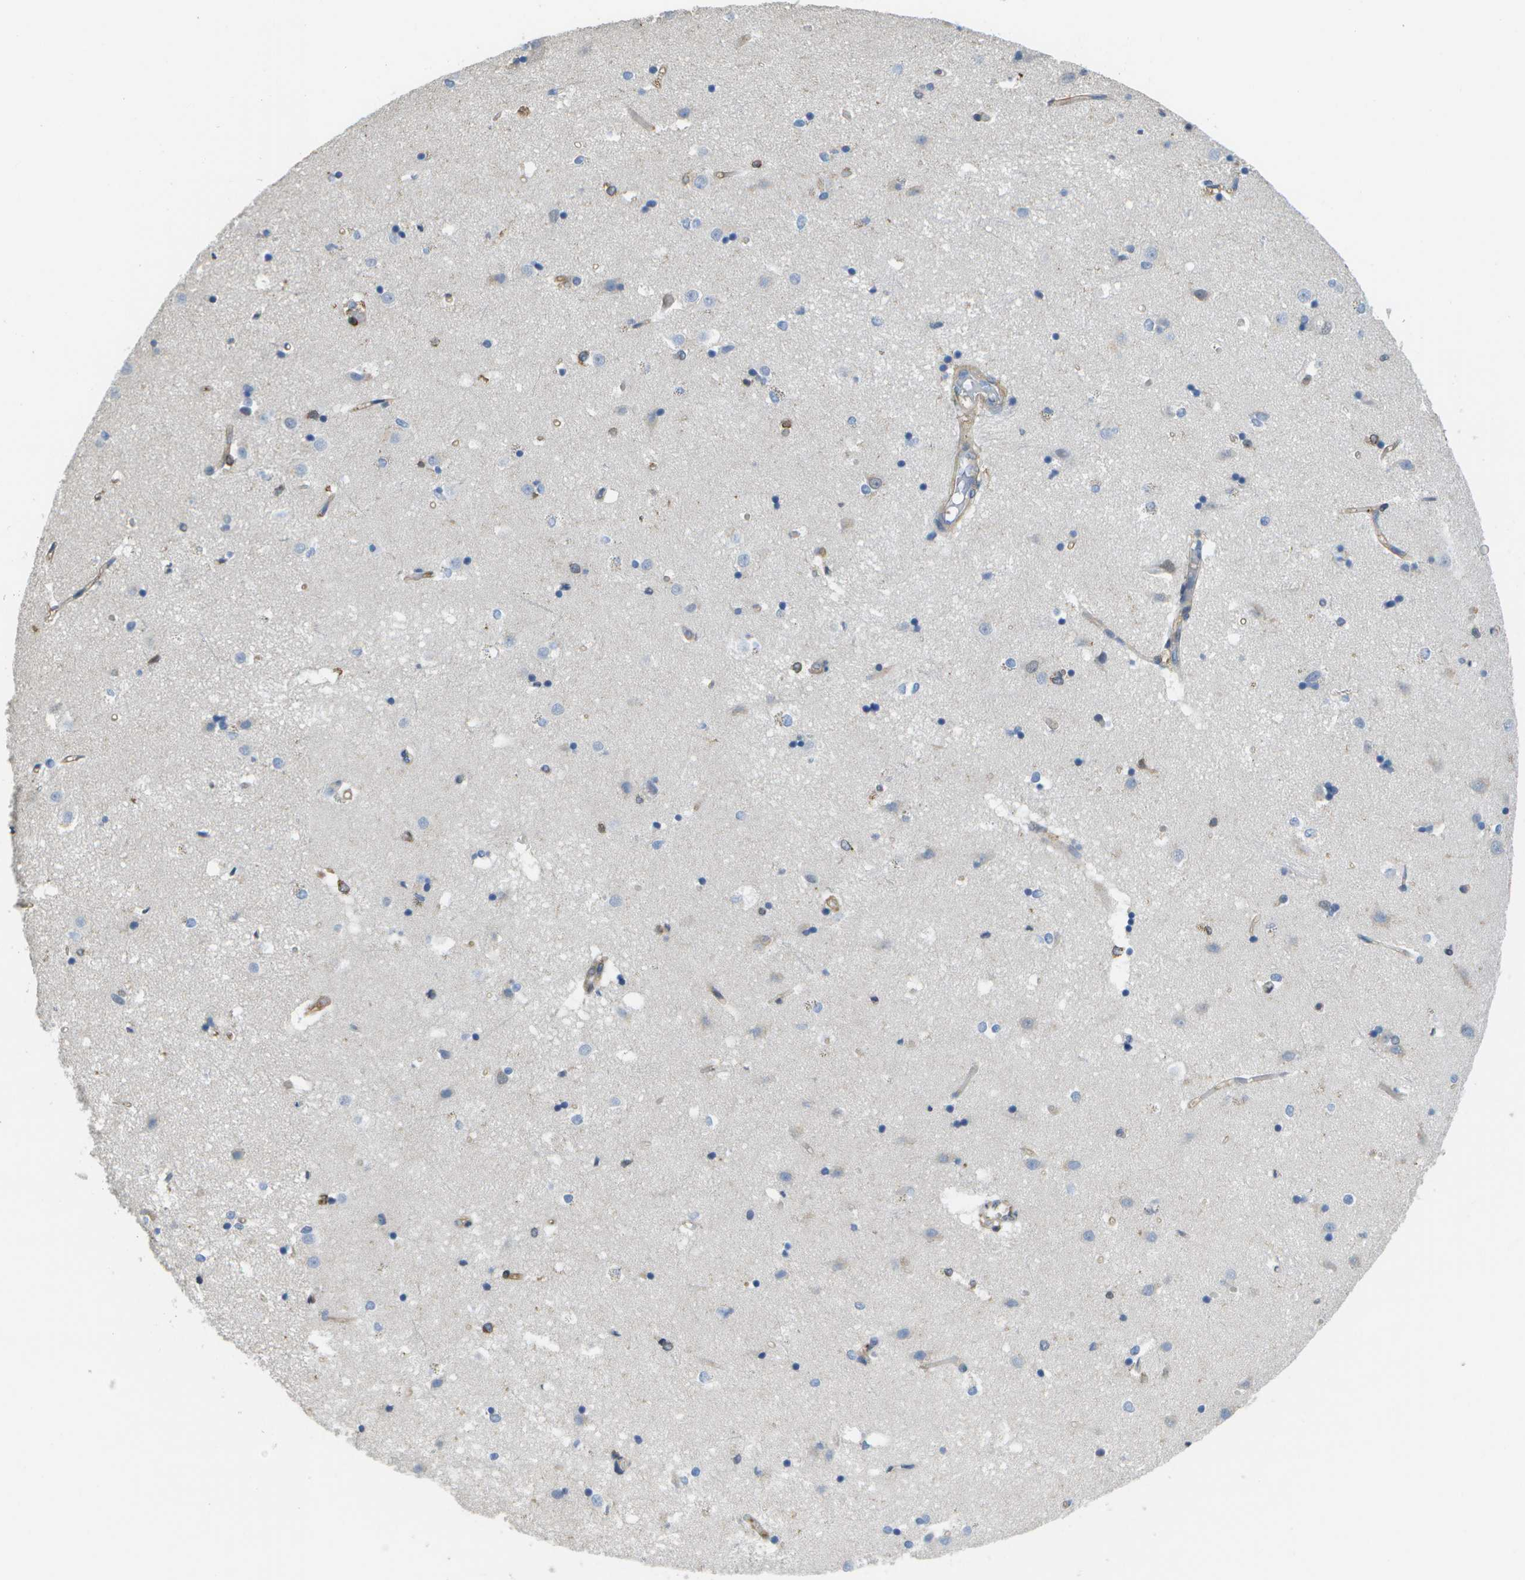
{"staining": {"intensity": "negative", "quantity": "none", "location": "none"}, "tissue": "caudate", "cell_type": "Glial cells", "image_type": "normal", "snomed": [{"axis": "morphology", "description": "Normal tissue, NOS"}, {"axis": "topography", "description": "Lateral ventricle wall"}], "caption": "This is an IHC image of unremarkable human caudate. There is no positivity in glial cells.", "gene": "RCSD1", "patient": {"sex": "male", "age": 45}}